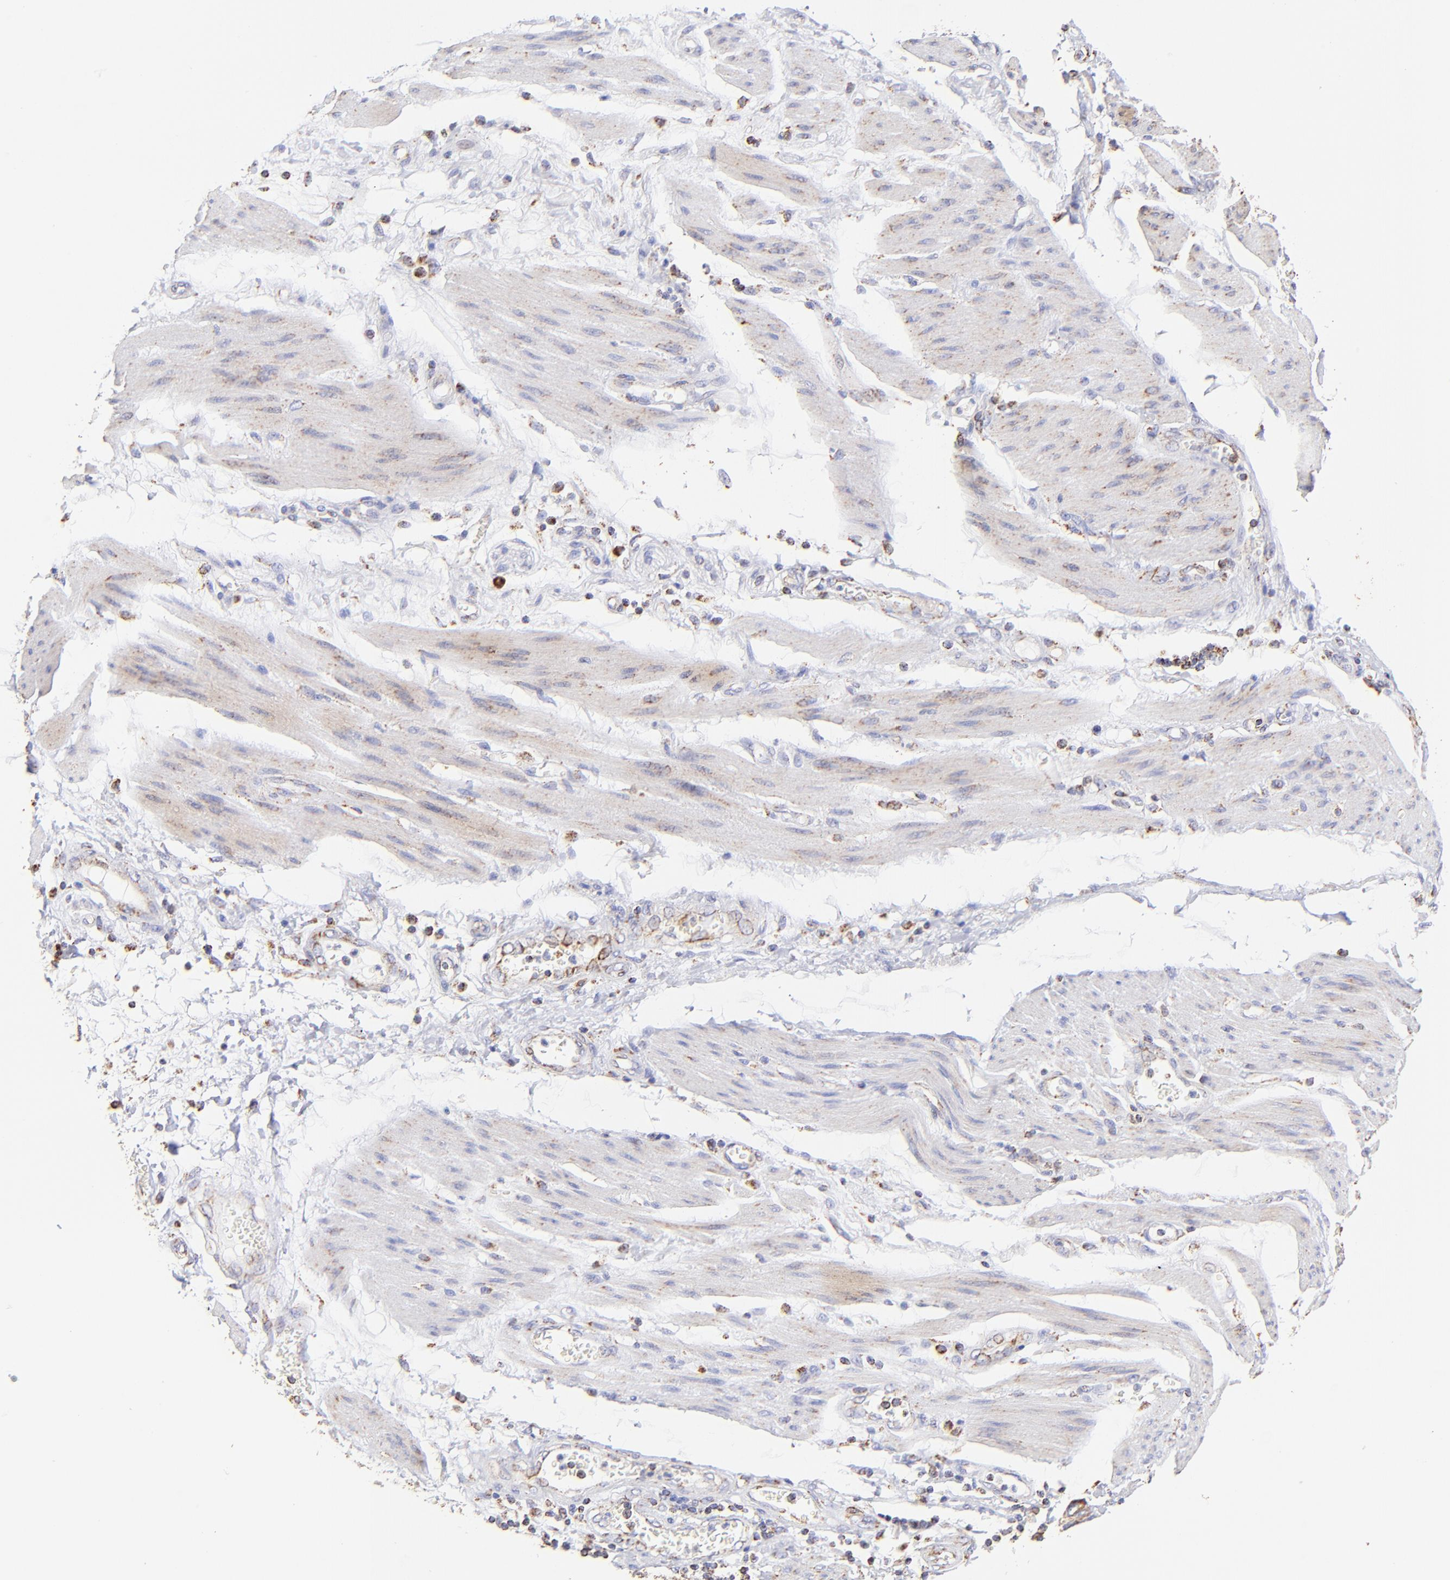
{"staining": {"intensity": "moderate", "quantity": "25%-75%", "location": "cytoplasmic/membranous"}, "tissue": "stomach cancer", "cell_type": "Tumor cells", "image_type": "cancer", "snomed": [{"axis": "morphology", "description": "Adenocarcinoma, NOS"}, {"axis": "topography", "description": "Pancreas"}, {"axis": "topography", "description": "Stomach, upper"}], "caption": "This is an image of immunohistochemistry staining of stomach cancer, which shows moderate staining in the cytoplasmic/membranous of tumor cells.", "gene": "ECH1", "patient": {"sex": "male", "age": 77}}